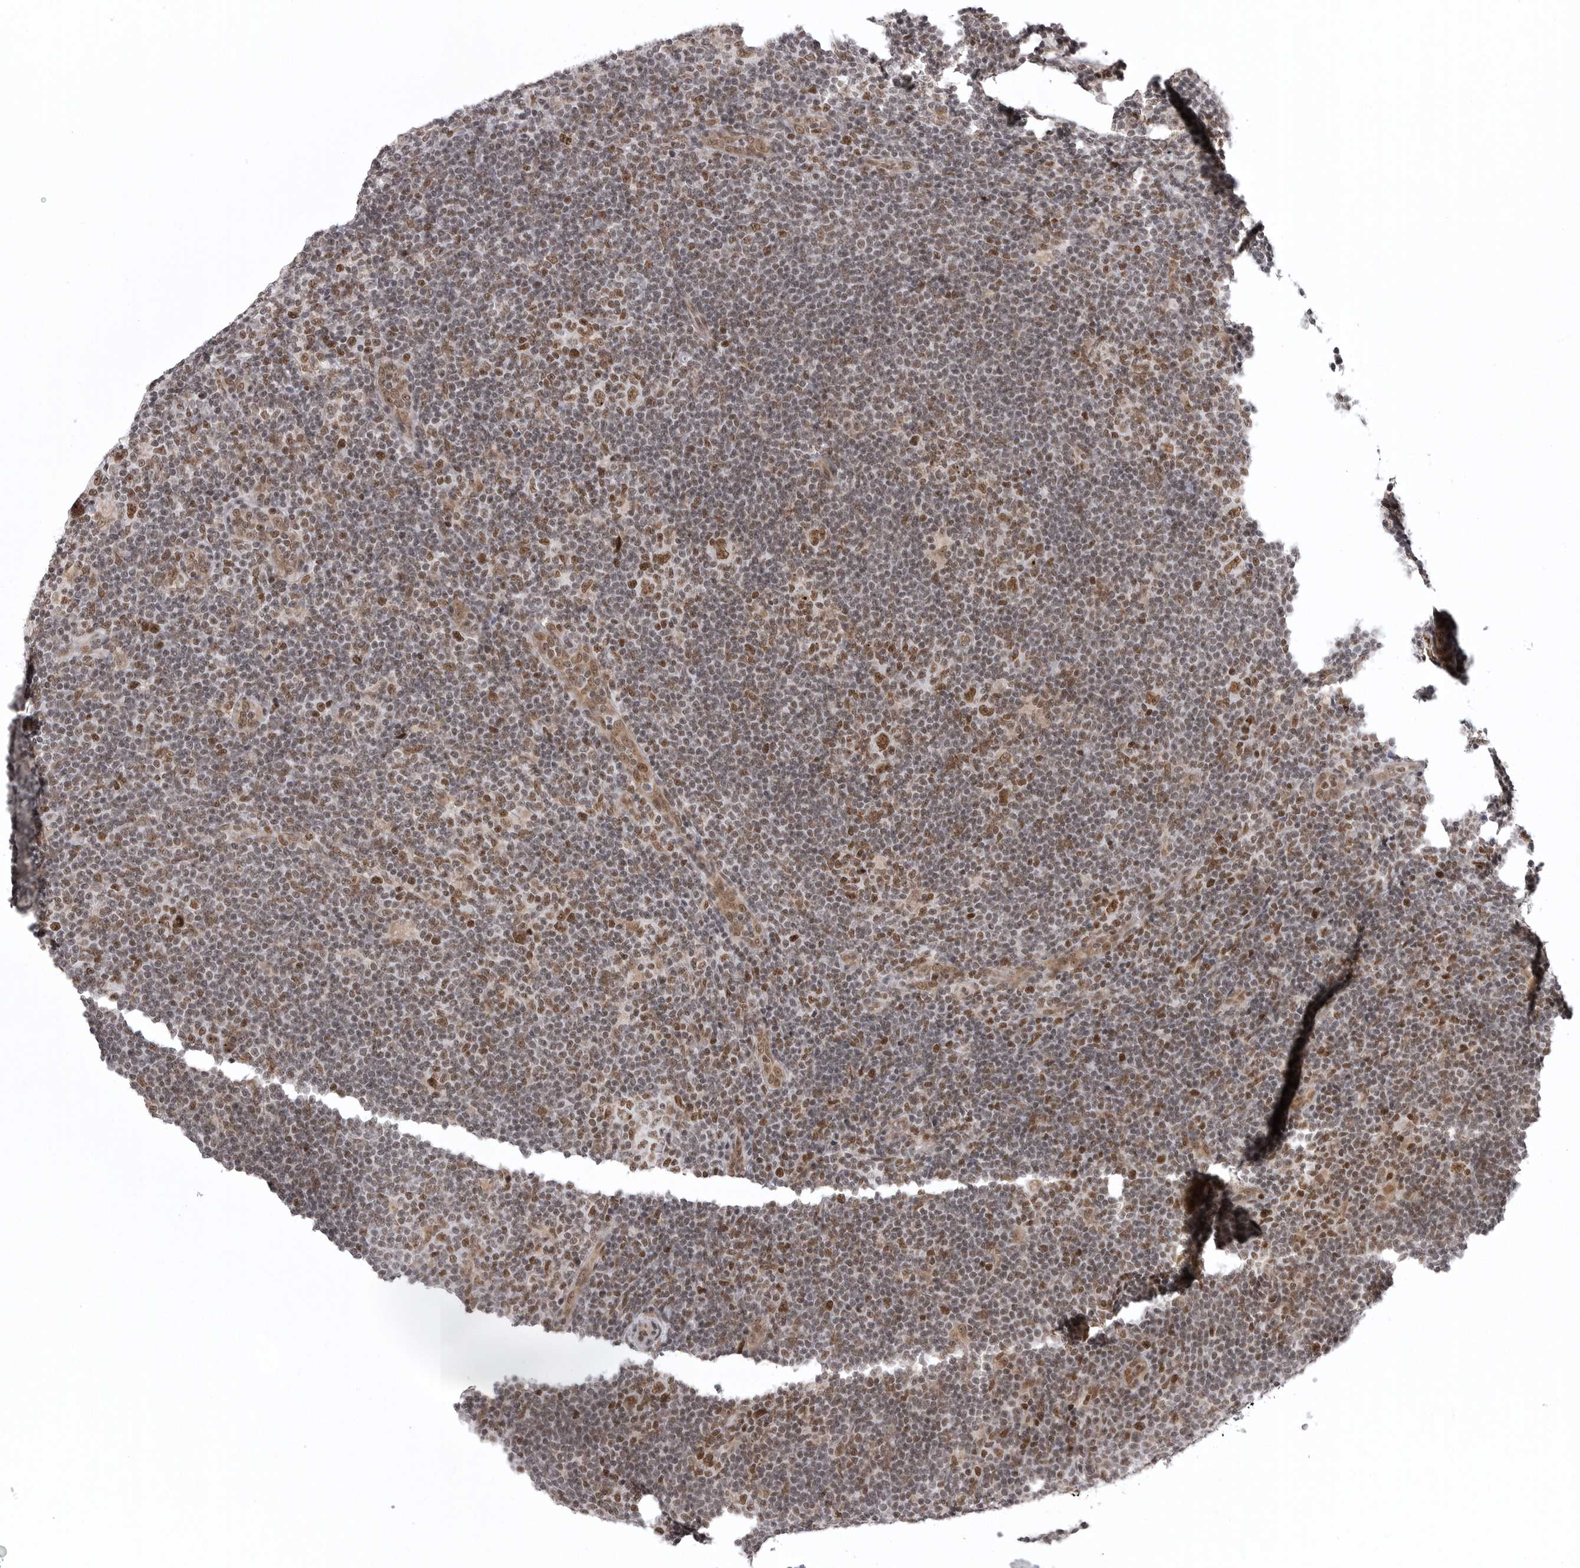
{"staining": {"intensity": "moderate", "quantity": ">75%", "location": "nuclear"}, "tissue": "lymphoma", "cell_type": "Tumor cells", "image_type": "cancer", "snomed": [{"axis": "morphology", "description": "Hodgkin's disease, NOS"}, {"axis": "topography", "description": "Lymph node"}], "caption": "Tumor cells demonstrate medium levels of moderate nuclear expression in approximately >75% of cells in Hodgkin's disease.", "gene": "PRDM10", "patient": {"sex": "female", "age": 57}}